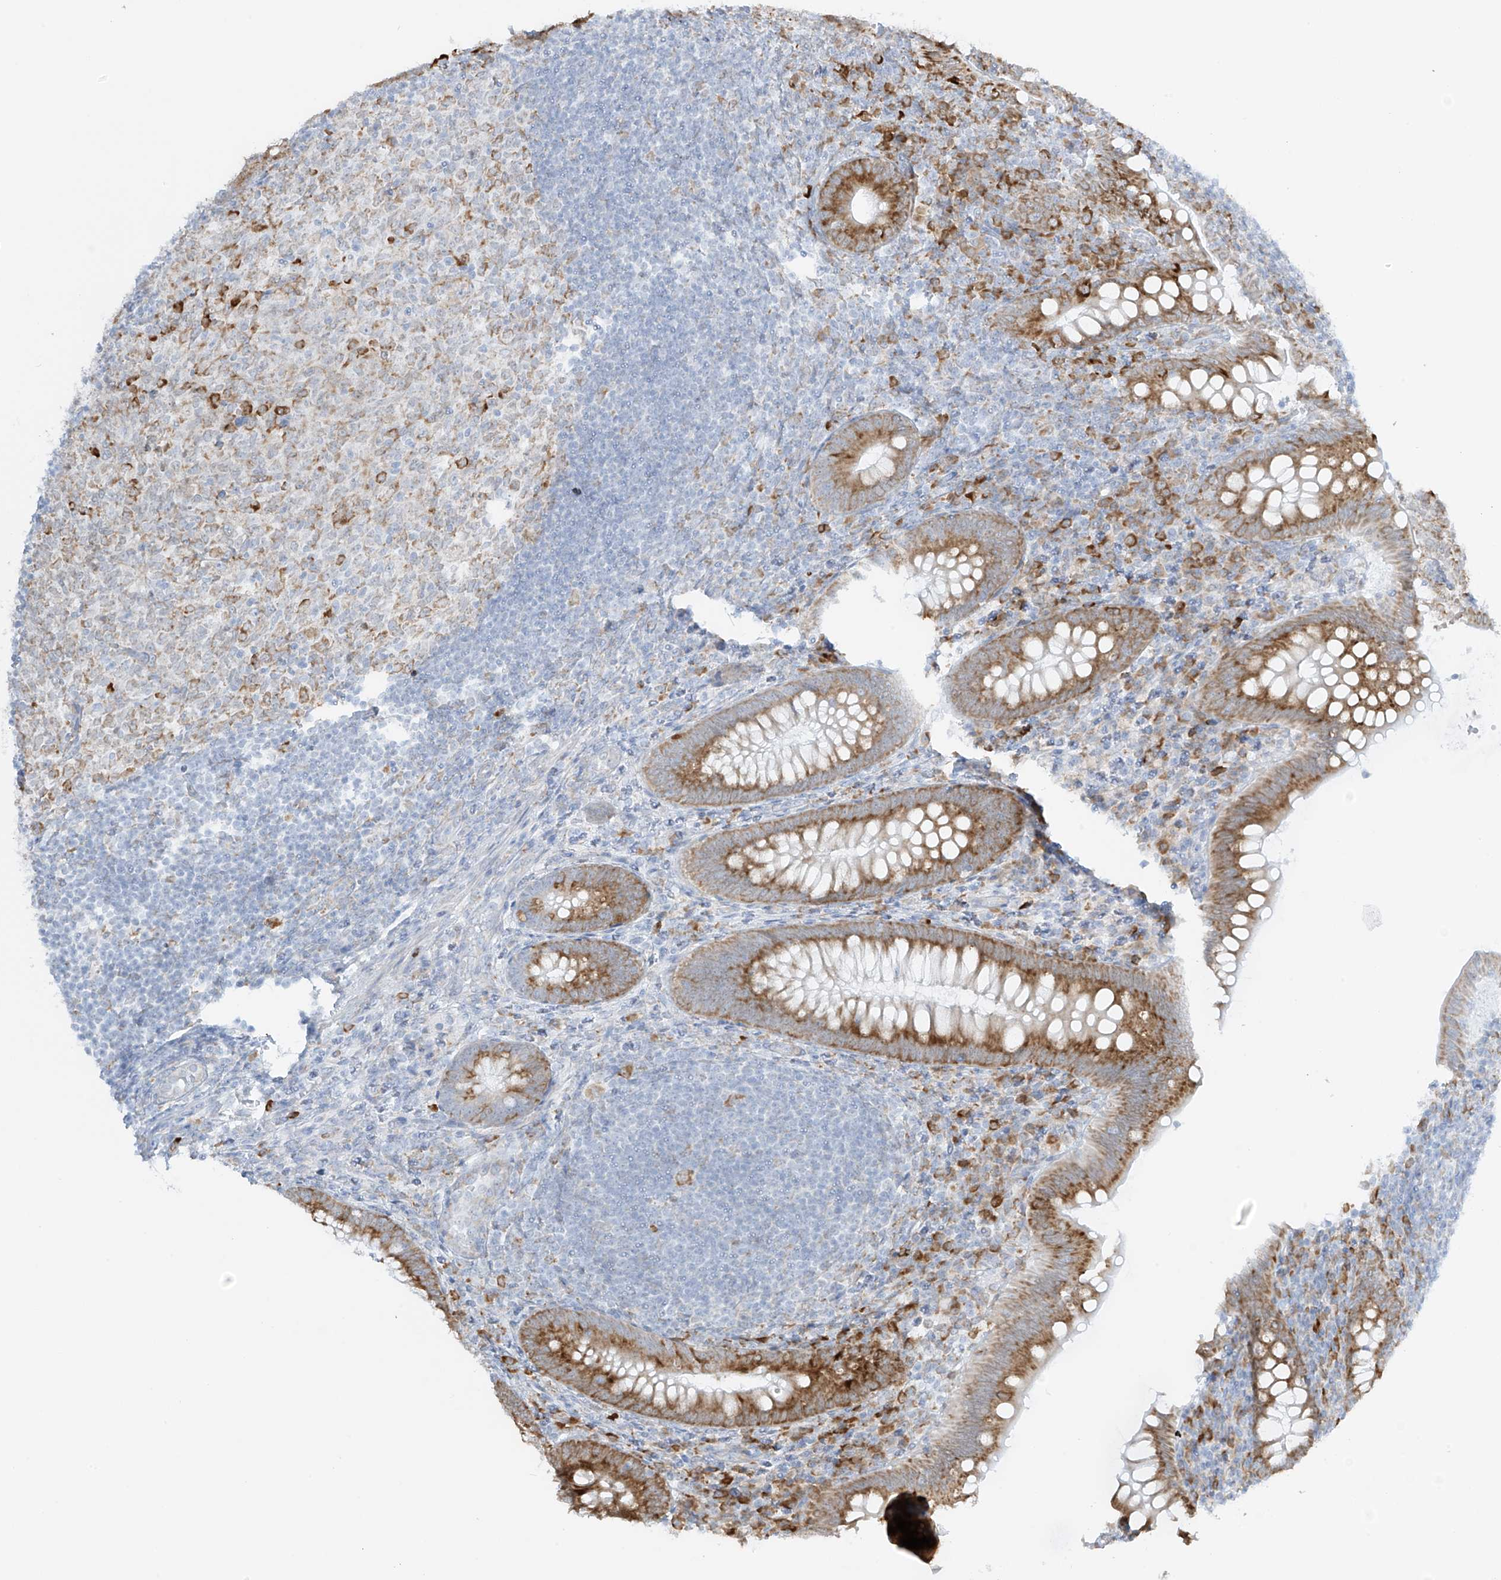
{"staining": {"intensity": "strong", "quantity": ">75%", "location": "cytoplasmic/membranous"}, "tissue": "appendix", "cell_type": "Glandular cells", "image_type": "normal", "snomed": [{"axis": "morphology", "description": "Normal tissue, NOS"}, {"axis": "topography", "description": "Appendix"}], "caption": "Protein expression analysis of normal appendix shows strong cytoplasmic/membranous positivity in about >75% of glandular cells. The staining was performed using DAB, with brown indicating positive protein expression. Nuclei are stained blue with hematoxylin.", "gene": "LRRC59", "patient": {"sex": "male", "age": 14}}